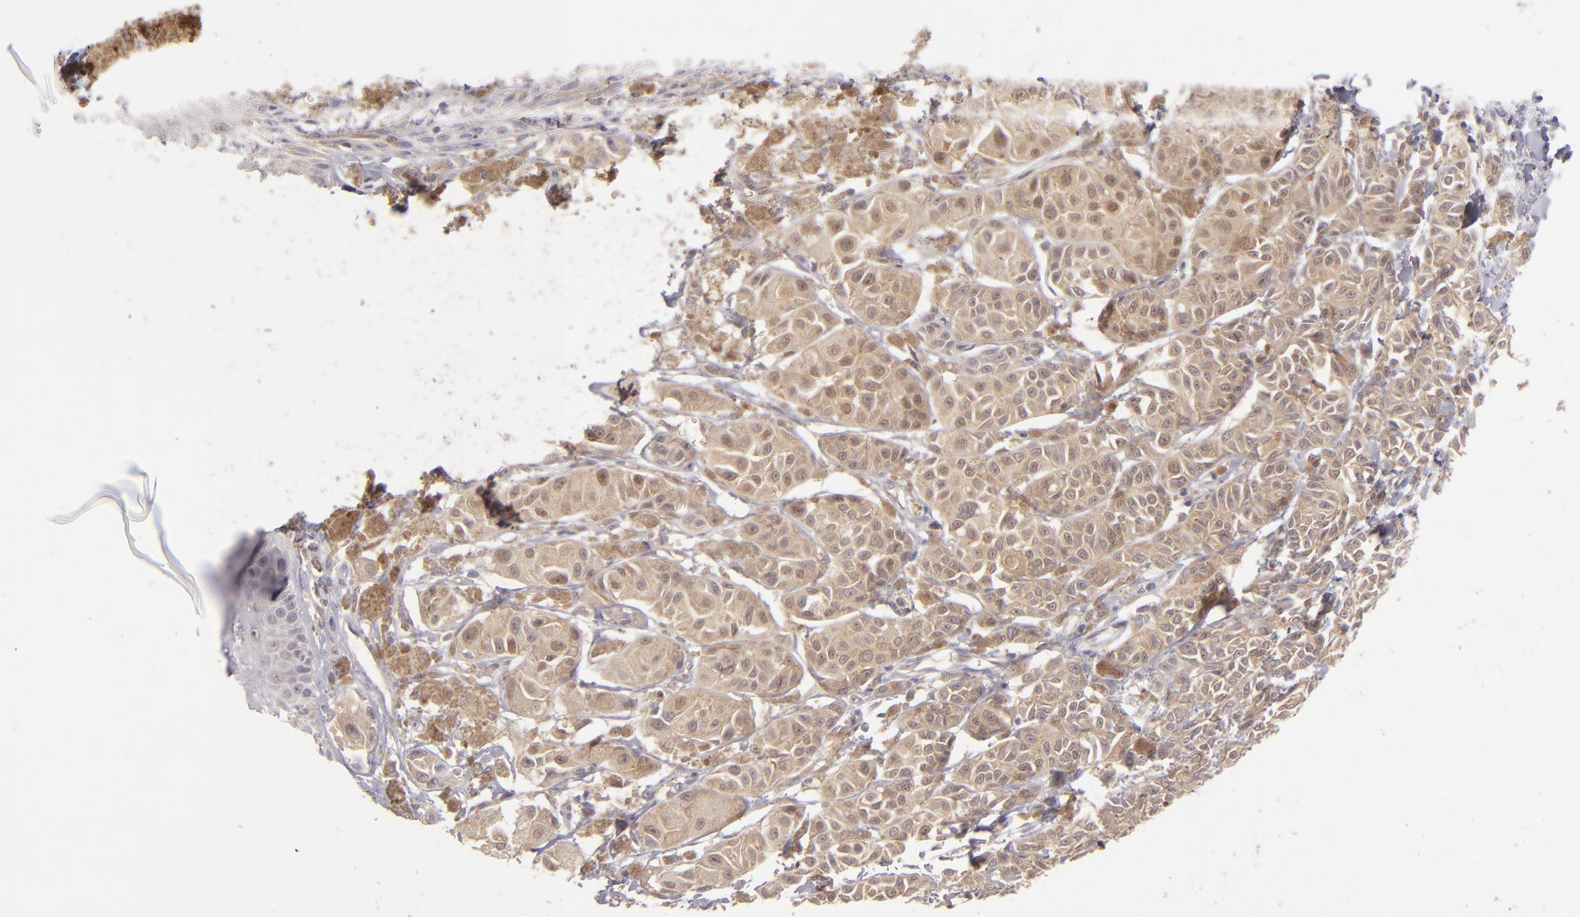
{"staining": {"intensity": "moderate", "quantity": ">75%", "location": "cytoplasmic/membranous"}, "tissue": "melanoma", "cell_type": "Tumor cells", "image_type": "cancer", "snomed": [{"axis": "morphology", "description": "Malignant melanoma, NOS"}, {"axis": "topography", "description": "Skin"}], "caption": "Immunohistochemistry photomicrograph of melanoma stained for a protein (brown), which displays medium levels of moderate cytoplasmic/membranous positivity in approximately >75% of tumor cells.", "gene": "PTPN13", "patient": {"sex": "male", "age": 76}}